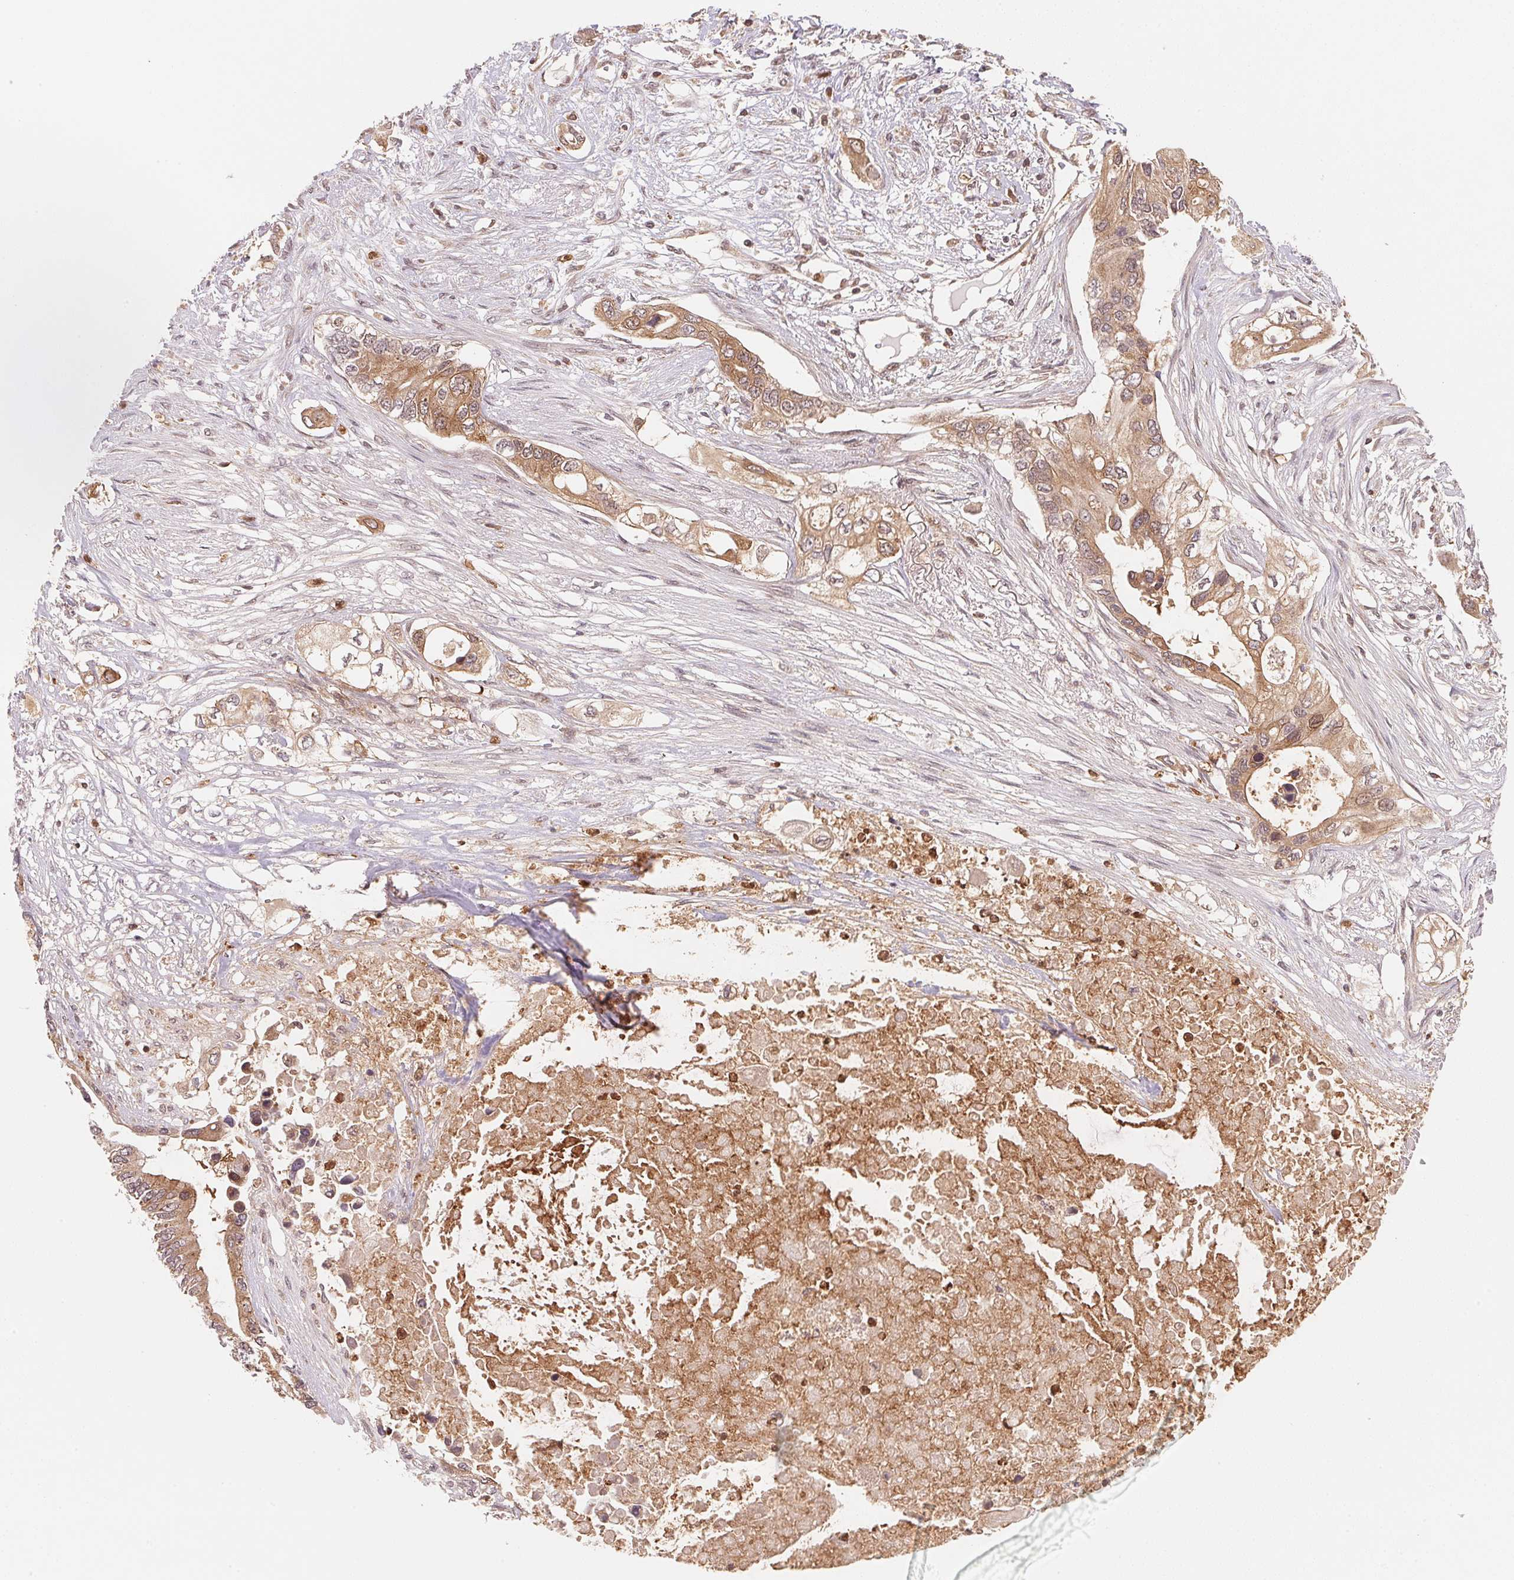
{"staining": {"intensity": "moderate", "quantity": ">75%", "location": "cytoplasmic/membranous,nuclear"}, "tissue": "pancreatic cancer", "cell_type": "Tumor cells", "image_type": "cancer", "snomed": [{"axis": "morphology", "description": "Adenocarcinoma, NOS"}, {"axis": "topography", "description": "Pancreas"}], "caption": "DAB immunohistochemical staining of human adenocarcinoma (pancreatic) displays moderate cytoplasmic/membranous and nuclear protein positivity in about >75% of tumor cells.", "gene": "CCDC102B", "patient": {"sex": "female", "age": 63}}